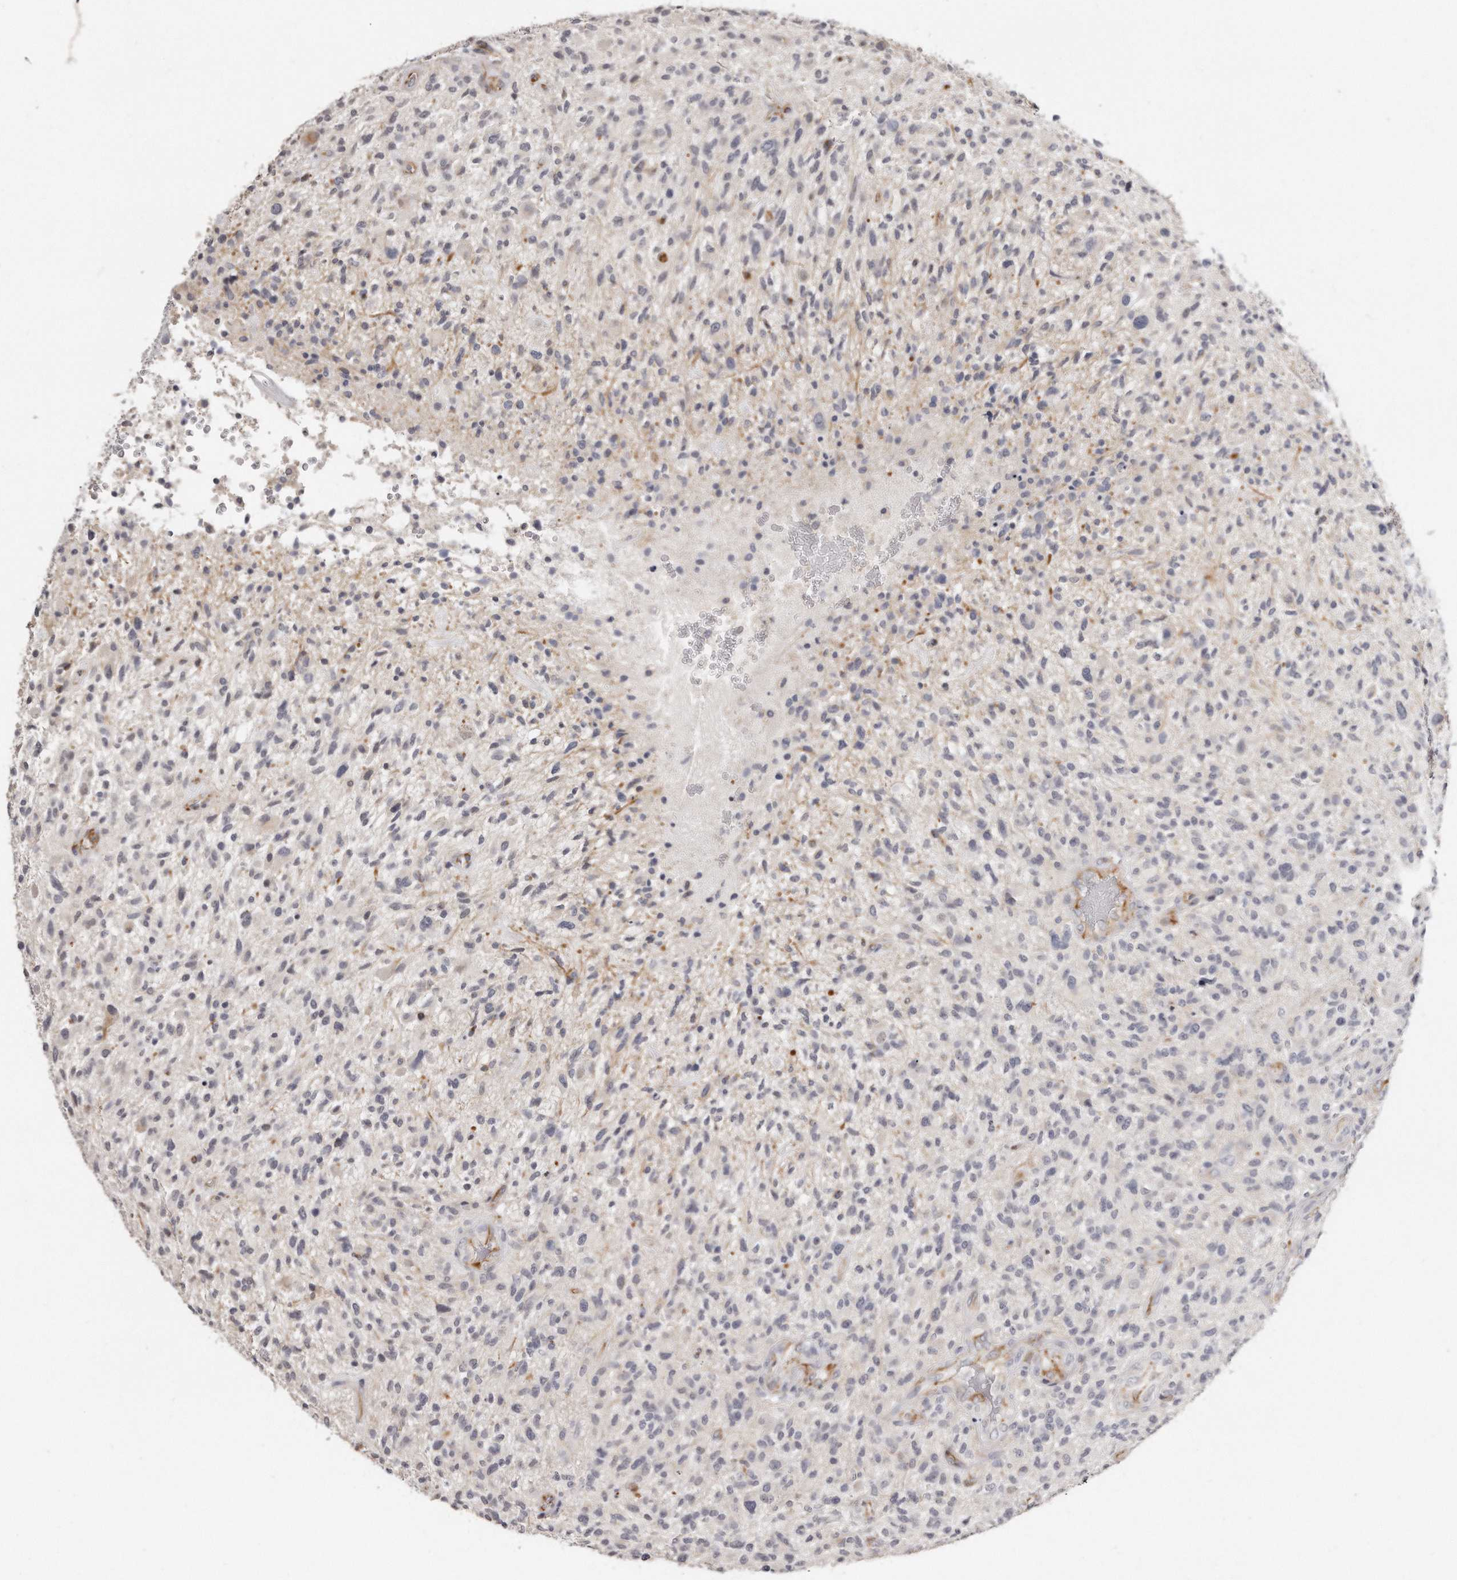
{"staining": {"intensity": "negative", "quantity": "none", "location": "none"}, "tissue": "glioma", "cell_type": "Tumor cells", "image_type": "cancer", "snomed": [{"axis": "morphology", "description": "Glioma, malignant, High grade"}, {"axis": "topography", "description": "Brain"}], "caption": "Immunohistochemistry of glioma reveals no staining in tumor cells.", "gene": "ZYG11A", "patient": {"sex": "male", "age": 47}}